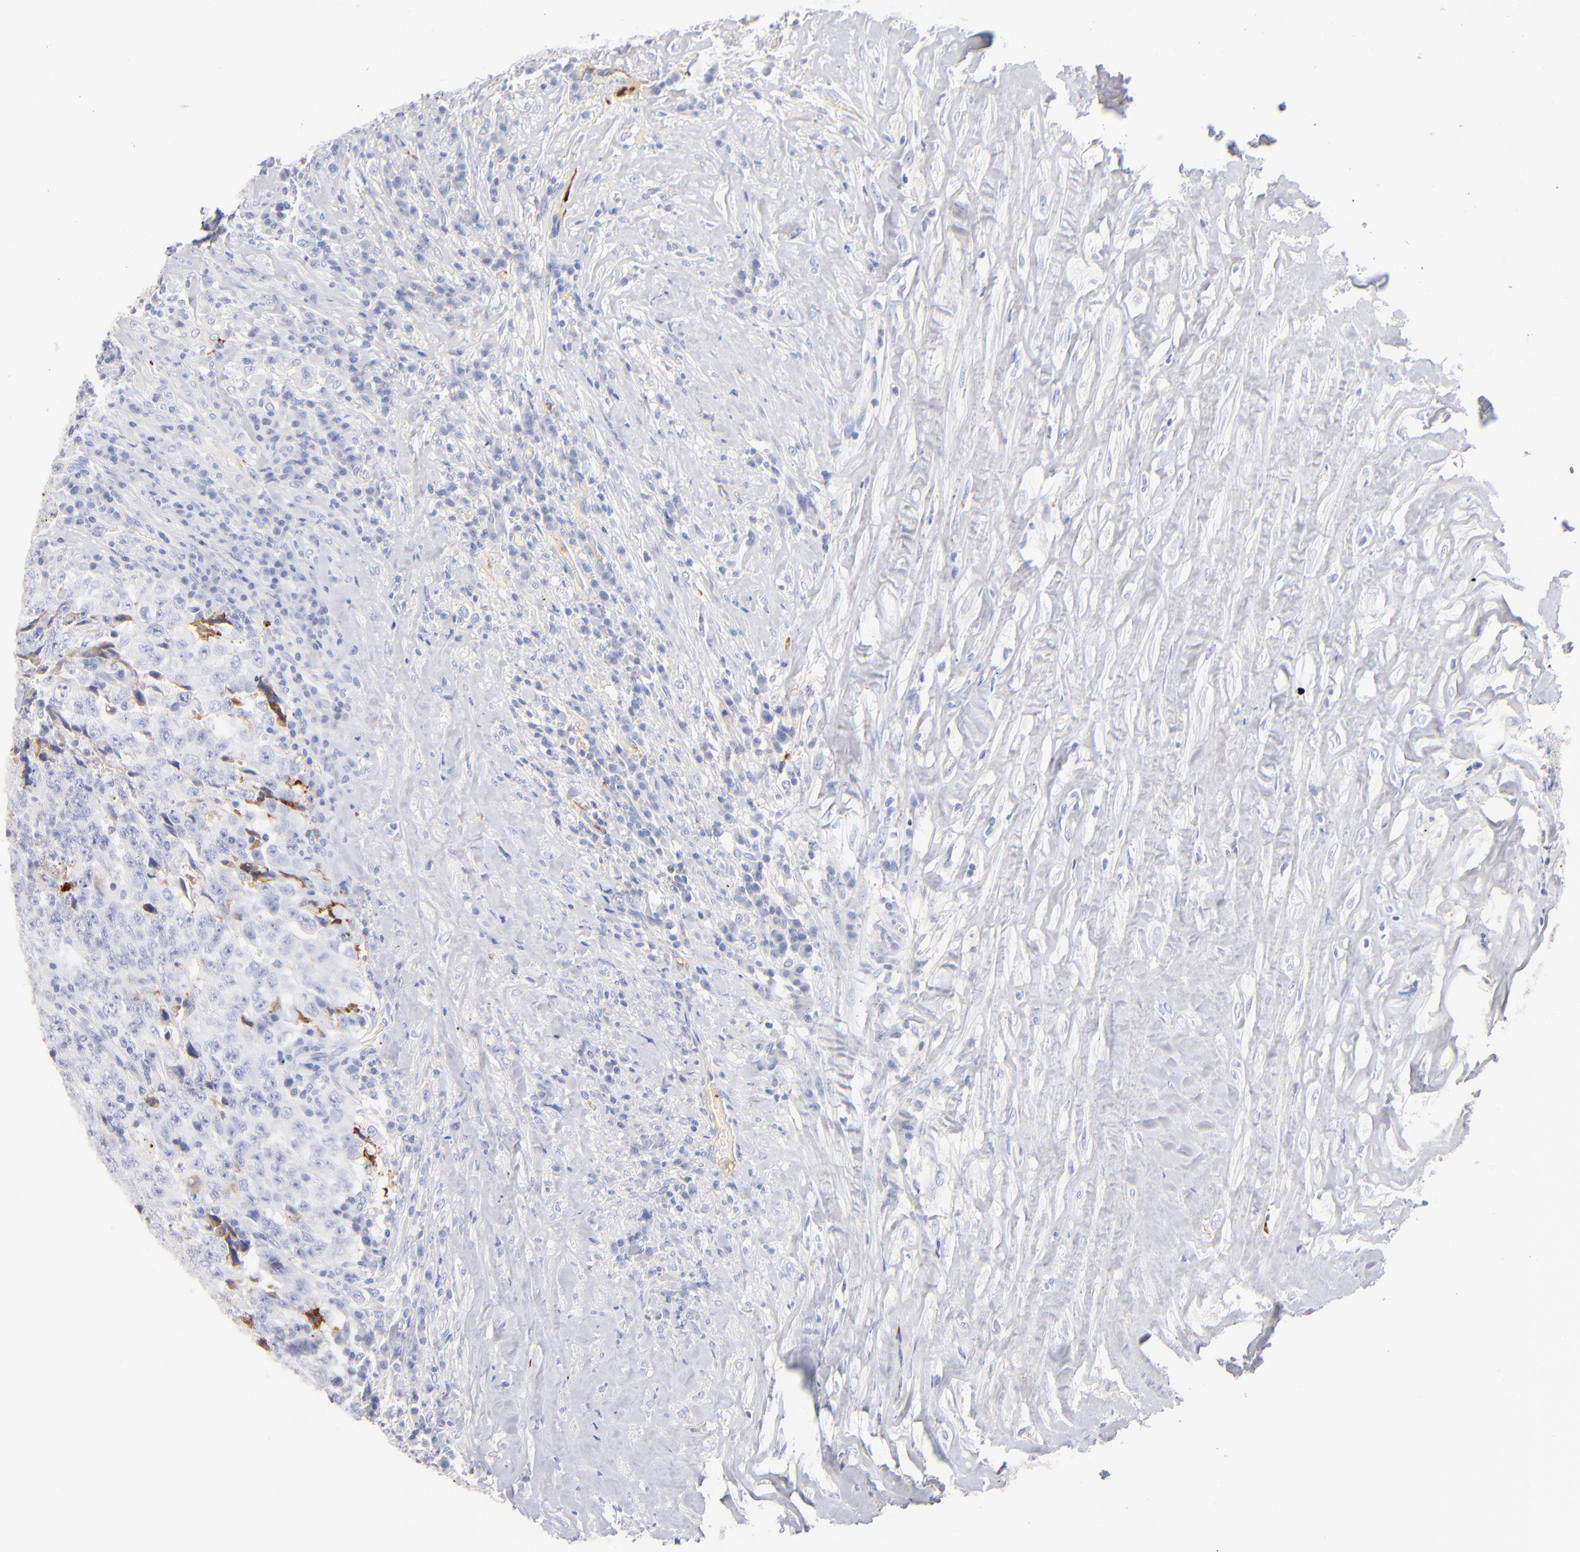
{"staining": {"intensity": "negative", "quantity": "none", "location": "none"}, "tissue": "testis cancer", "cell_type": "Tumor cells", "image_type": "cancer", "snomed": [{"axis": "morphology", "description": "Necrosis, NOS"}, {"axis": "morphology", "description": "Carcinoma, Embryonal, NOS"}, {"axis": "topography", "description": "Testis"}], "caption": "An image of human testis cancer is negative for staining in tumor cells. (DAB immunohistochemistry (IHC) with hematoxylin counter stain).", "gene": "APOH", "patient": {"sex": "male", "age": 19}}